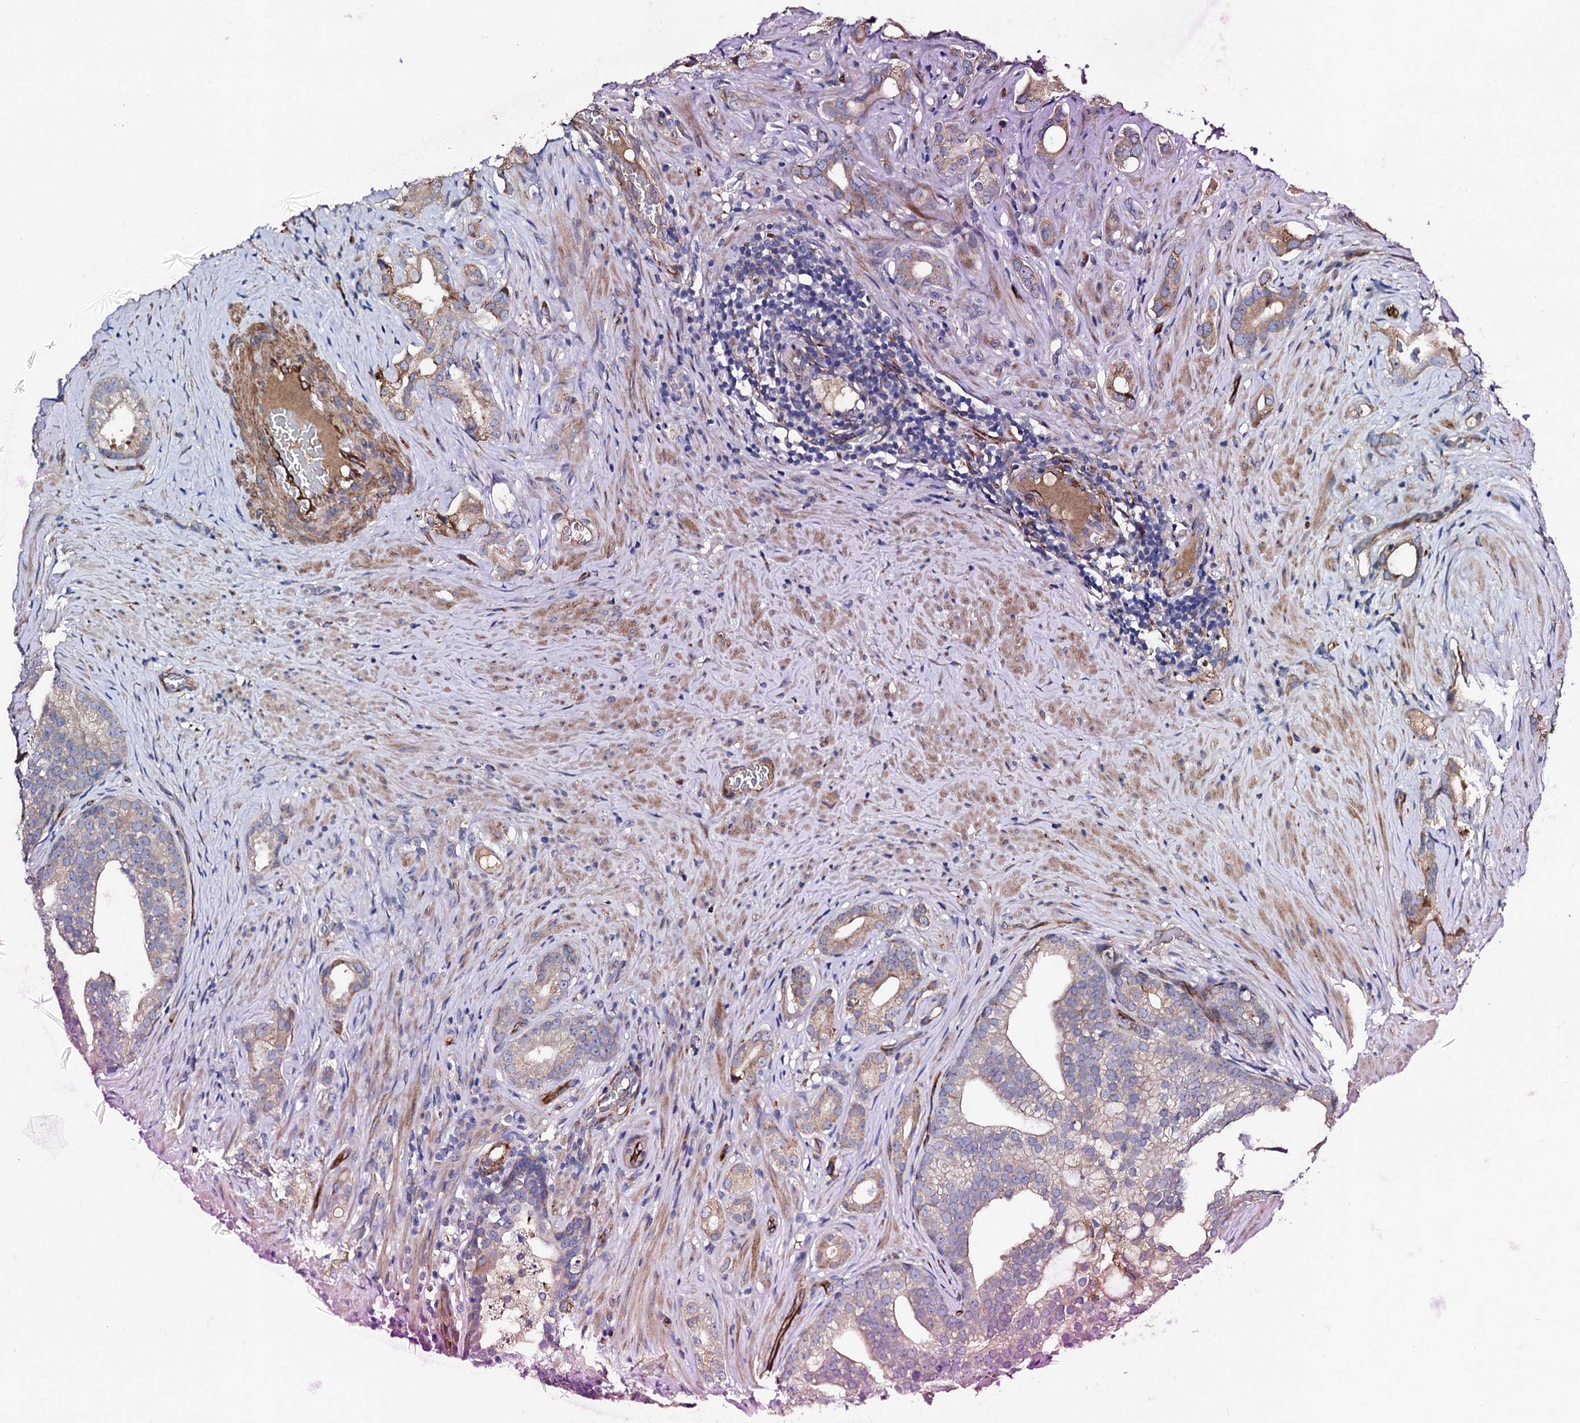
{"staining": {"intensity": "moderate", "quantity": ">75%", "location": "cytoplasmic/membranous"}, "tissue": "prostate cancer", "cell_type": "Tumor cells", "image_type": "cancer", "snomed": [{"axis": "morphology", "description": "Adenocarcinoma, Low grade"}, {"axis": "topography", "description": "Prostate"}], "caption": "Prostate cancer (low-grade adenocarcinoma) tissue displays moderate cytoplasmic/membranous staining in about >75% of tumor cells, visualized by immunohistochemistry.", "gene": "DBX1", "patient": {"sex": "male", "age": 71}}